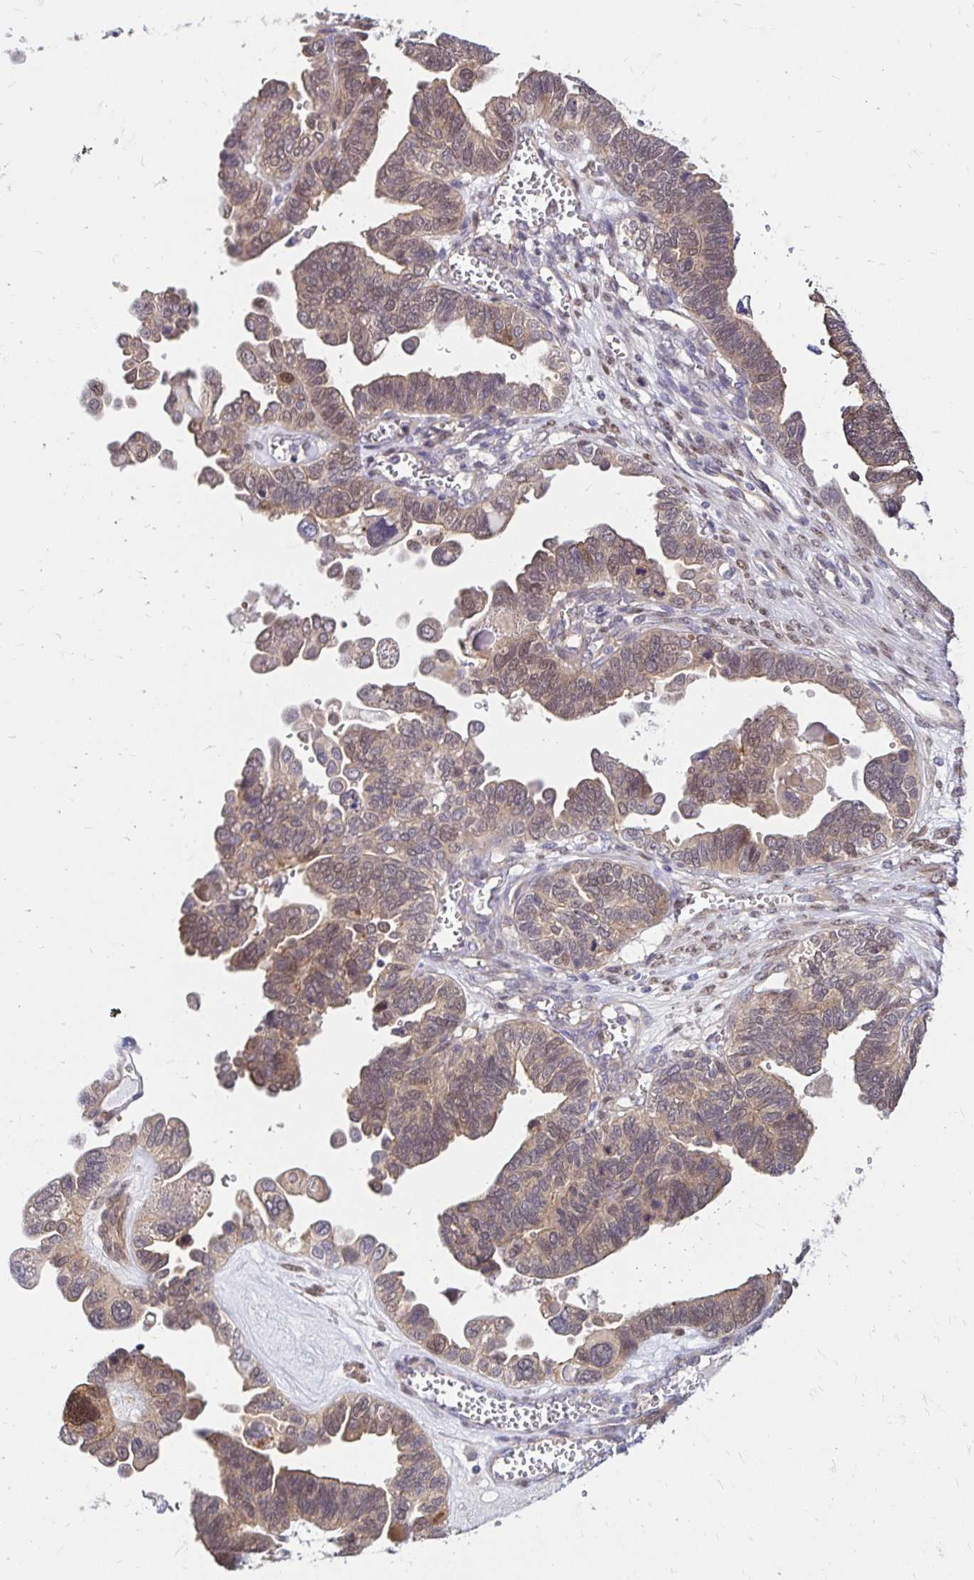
{"staining": {"intensity": "moderate", "quantity": ">75%", "location": "cytoplasmic/membranous"}, "tissue": "ovarian cancer", "cell_type": "Tumor cells", "image_type": "cancer", "snomed": [{"axis": "morphology", "description": "Cystadenocarcinoma, serous, NOS"}, {"axis": "topography", "description": "Ovary"}], "caption": "Immunohistochemical staining of ovarian cancer displays medium levels of moderate cytoplasmic/membranous protein staining in about >75% of tumor cells.", "gene": "YAP1", "patient": {"sex": "female", "age": 51}}